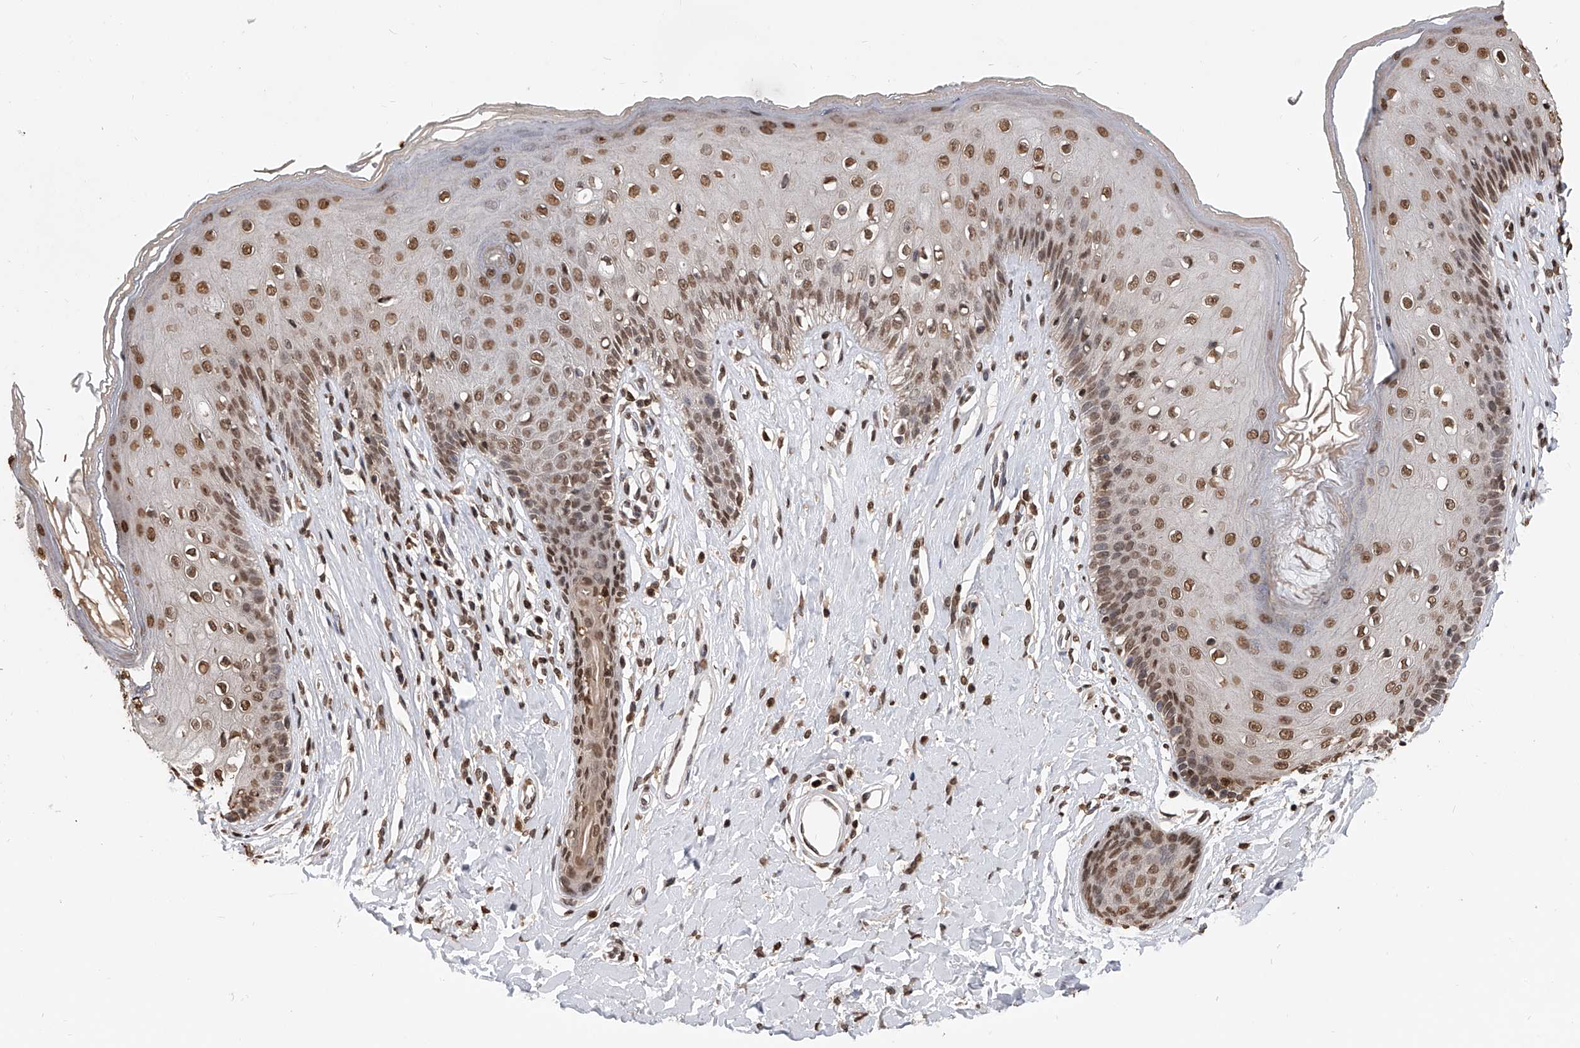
{"staining": {"intensity": "moderate", "quantity": ">75%", "location": "nuclear"}, "tissue": "skin", "cell_type": "Epidermal cells", "image_type": "normal", "snomed": [{"axis": "morphology", "description": "Normal tissue, NOS"}, {"axis": "morphology", "description": "Squamous cell carcinoma, NOS"}, {"axis": "topography", "description": "Vulva"}], "caption": "Skin stained with a brown dye shows moderate nuclear positive expression in about >75% of epidermal cells.", "gene": "CFAP410", "patient": {"sex": "female", "age": 85}}